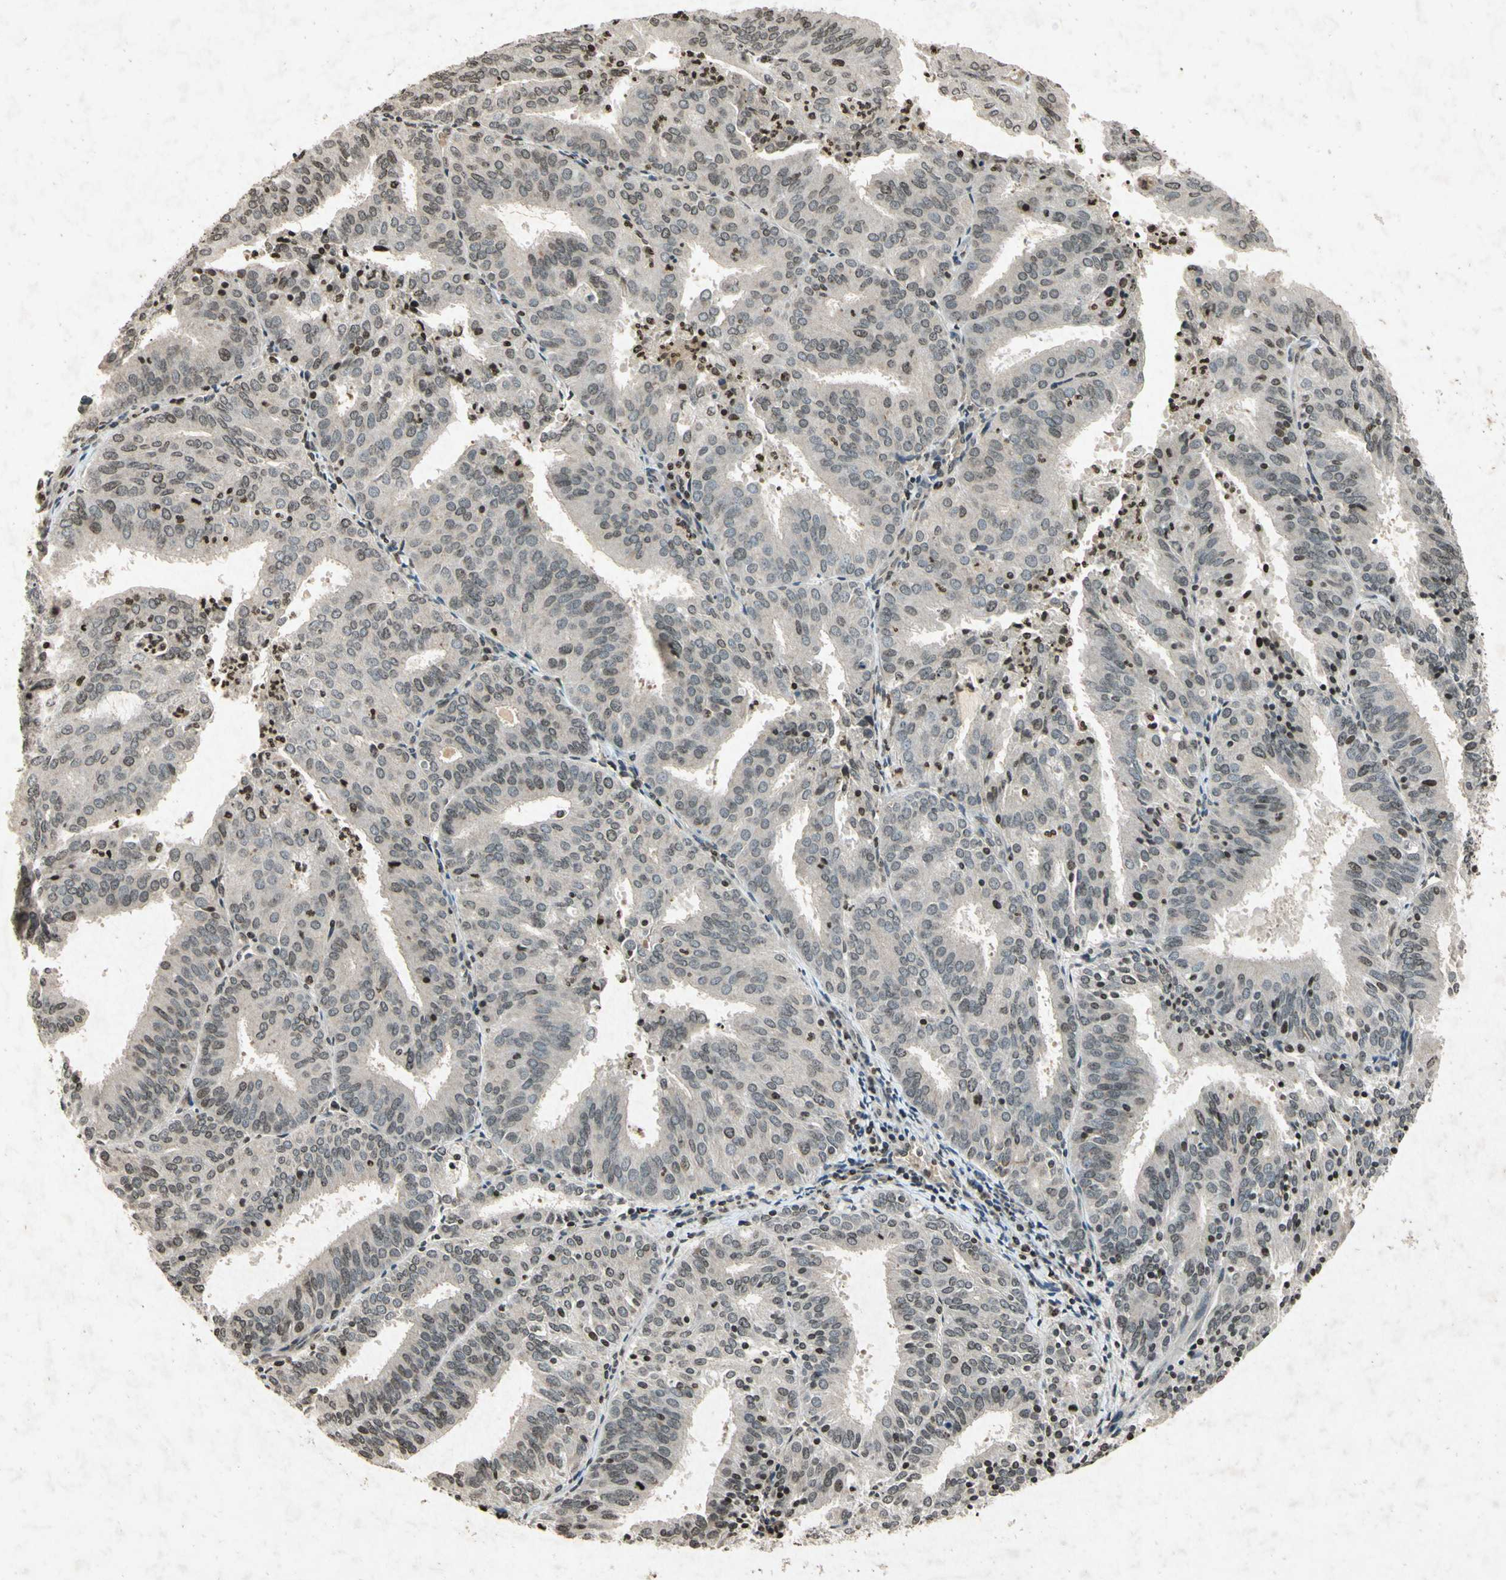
{"staining": {"intensity": "negative", "quantity": "none", "location": "none"}, "tissue": "endometrial cancer", "cell_type": "Tumor cells", "image_type": "cancer", "snomed": [{"axis": "morphology", "description": "Adenocarcinoma, NOS"}, {"axis": "topography", "description": "Uterus"}], "caption": "A high-resolution photomicrograph shows IHC staining of endometrial cancer (adenocarcinoma), which demonstrates no significant positivity in tumor cells.", "gene": "HOXB3", "patient": {"sex": "female", "age": 60}}